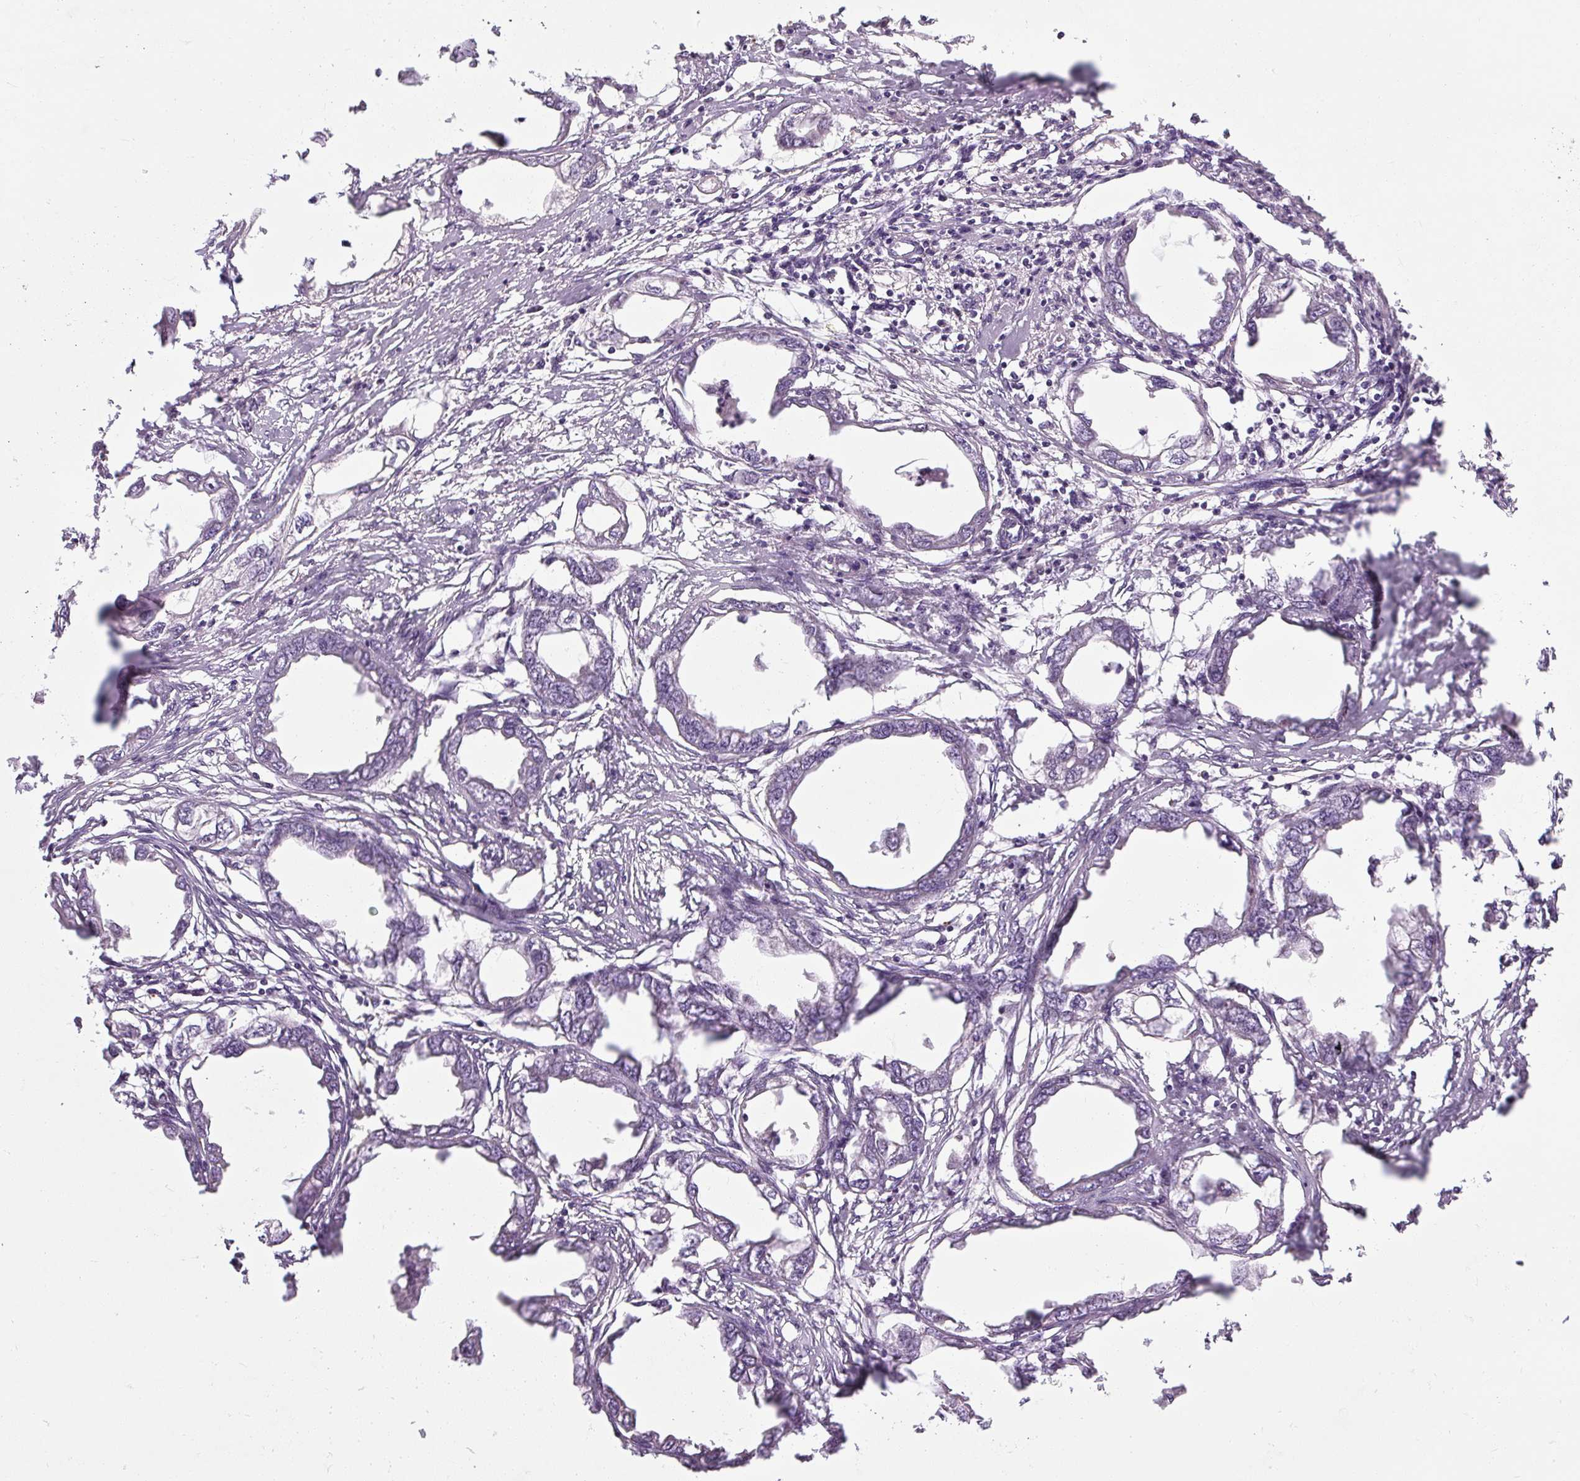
{"staining": {"intensity": "negative", "quantity": "none", "location": "none"}, "tissue": "endometrial cancer", "cell_type": "Tumor cells", "image_type": "cancer", "snomed": [{"axis": "morphology", "description": "Adenocarcinoma, NOS"}, {"axis": "morphology", "description": "Adenocarcinoma, metastatic, NOS"}, {"axis": "topography", "description": "Adipose tissue"}, {"axis": "topography", "description": "Endometrium"}], "caption": "Endometrial adenocarcinoma was stained to show a protein in brown. There is no significant positivity in tumor cells.", "gene": "CFAP65", "patient": {"sex": "female", "age": 67}}